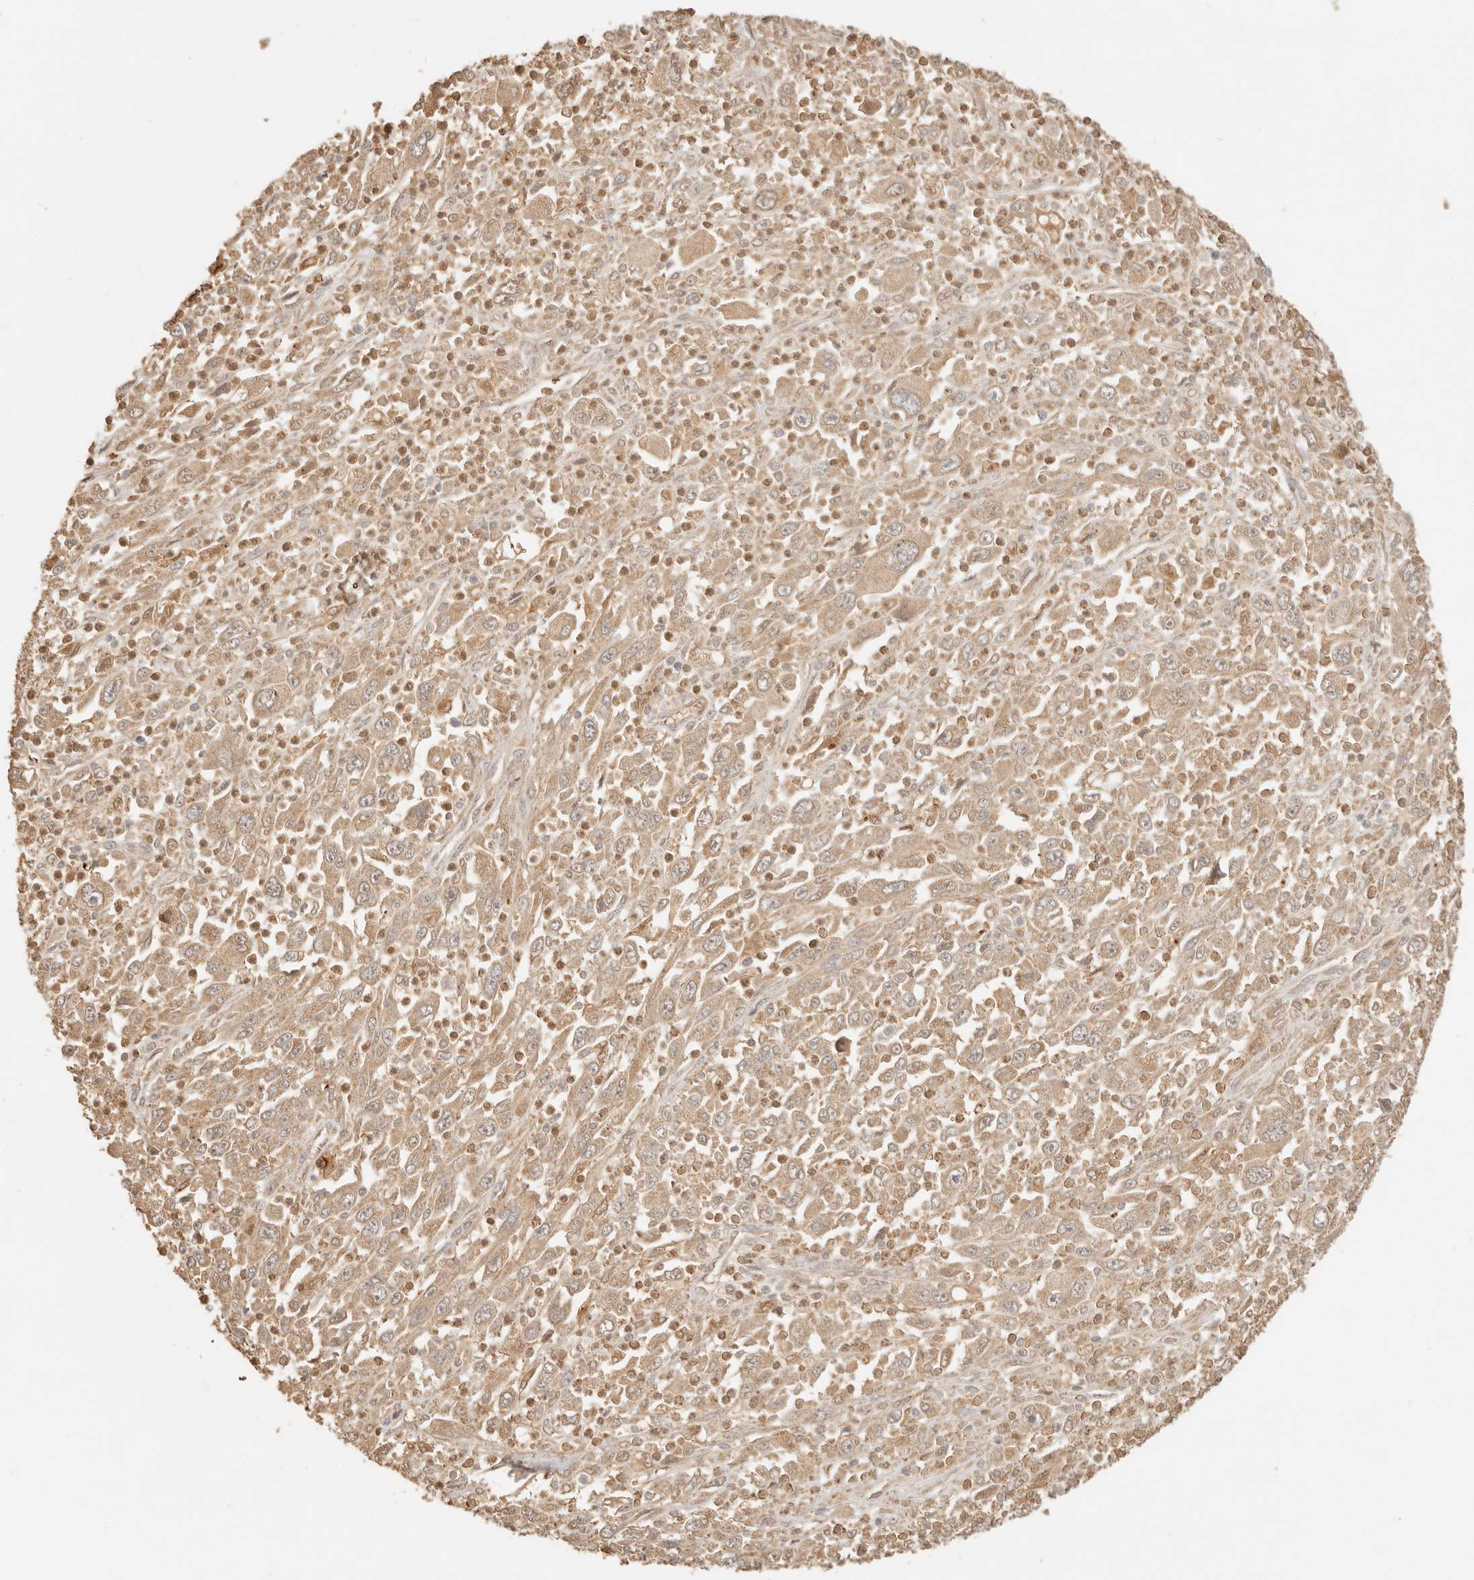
{"staining": {"intensity": "weak", "quantity": ">75%", "location": "cytoplasmic/membranous"}, "tissue": "melanoma", "cell_type": "Tumor cells", "image_type": "cancer", "snomed": [{"axis": "morphology", "description": "Malignant melanoma, Metastatic site"}, {"axis": "topography", "description": "Skin"}], "caption": "The image exhibits immunohistochemical staining of melanoma. There is weak cytoplasmic/membranous staining is seen in about >75% of tumor cells.", "gene": "INTS11", "patient": {"sex": "female", "age": 56}}